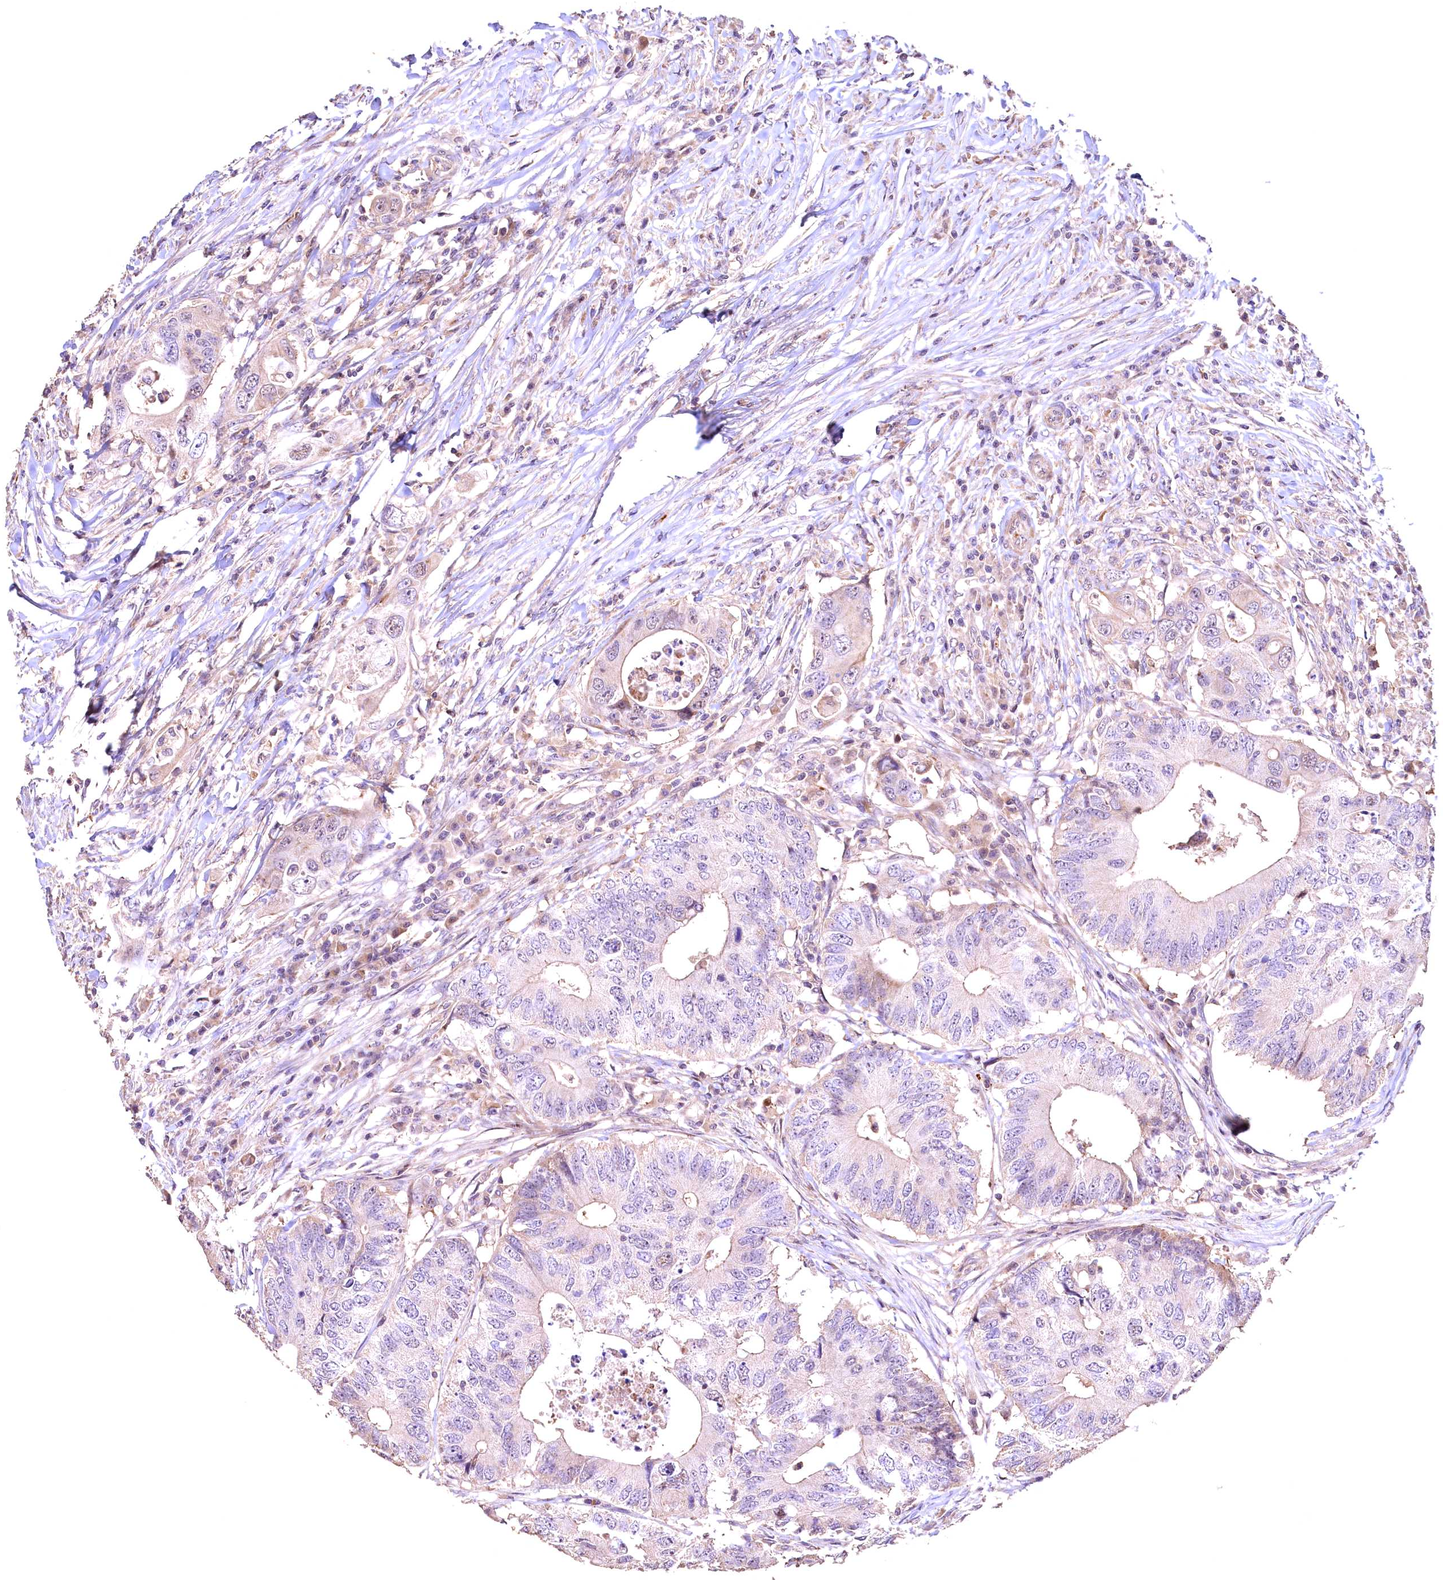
{"staining": {"intensity": "weak", "quantity": "<25%", "location": "cytoplasmic/membranous,nuclear"}, "tissue": "colorectal cancer", "cell_type": "Tumor cells", "image_type": "cancer", "snomed": [{"axis": "morphology", "description": "Adenocarcinoma, NOS"}, {"axis": "topography", "description": "Colon"}], "caption": "Tumor cells show no significant expression in adenocarcinoma (colorectal). The staining was performed using DAB (3,3'-diaminobenzidine) to visualize the protein expression in brown, while the nuclei were stained in blue with hematoxylin (Magnification: 20x).", "gene": "FUZ", "patient": {"sex": "male", "age": 71}}